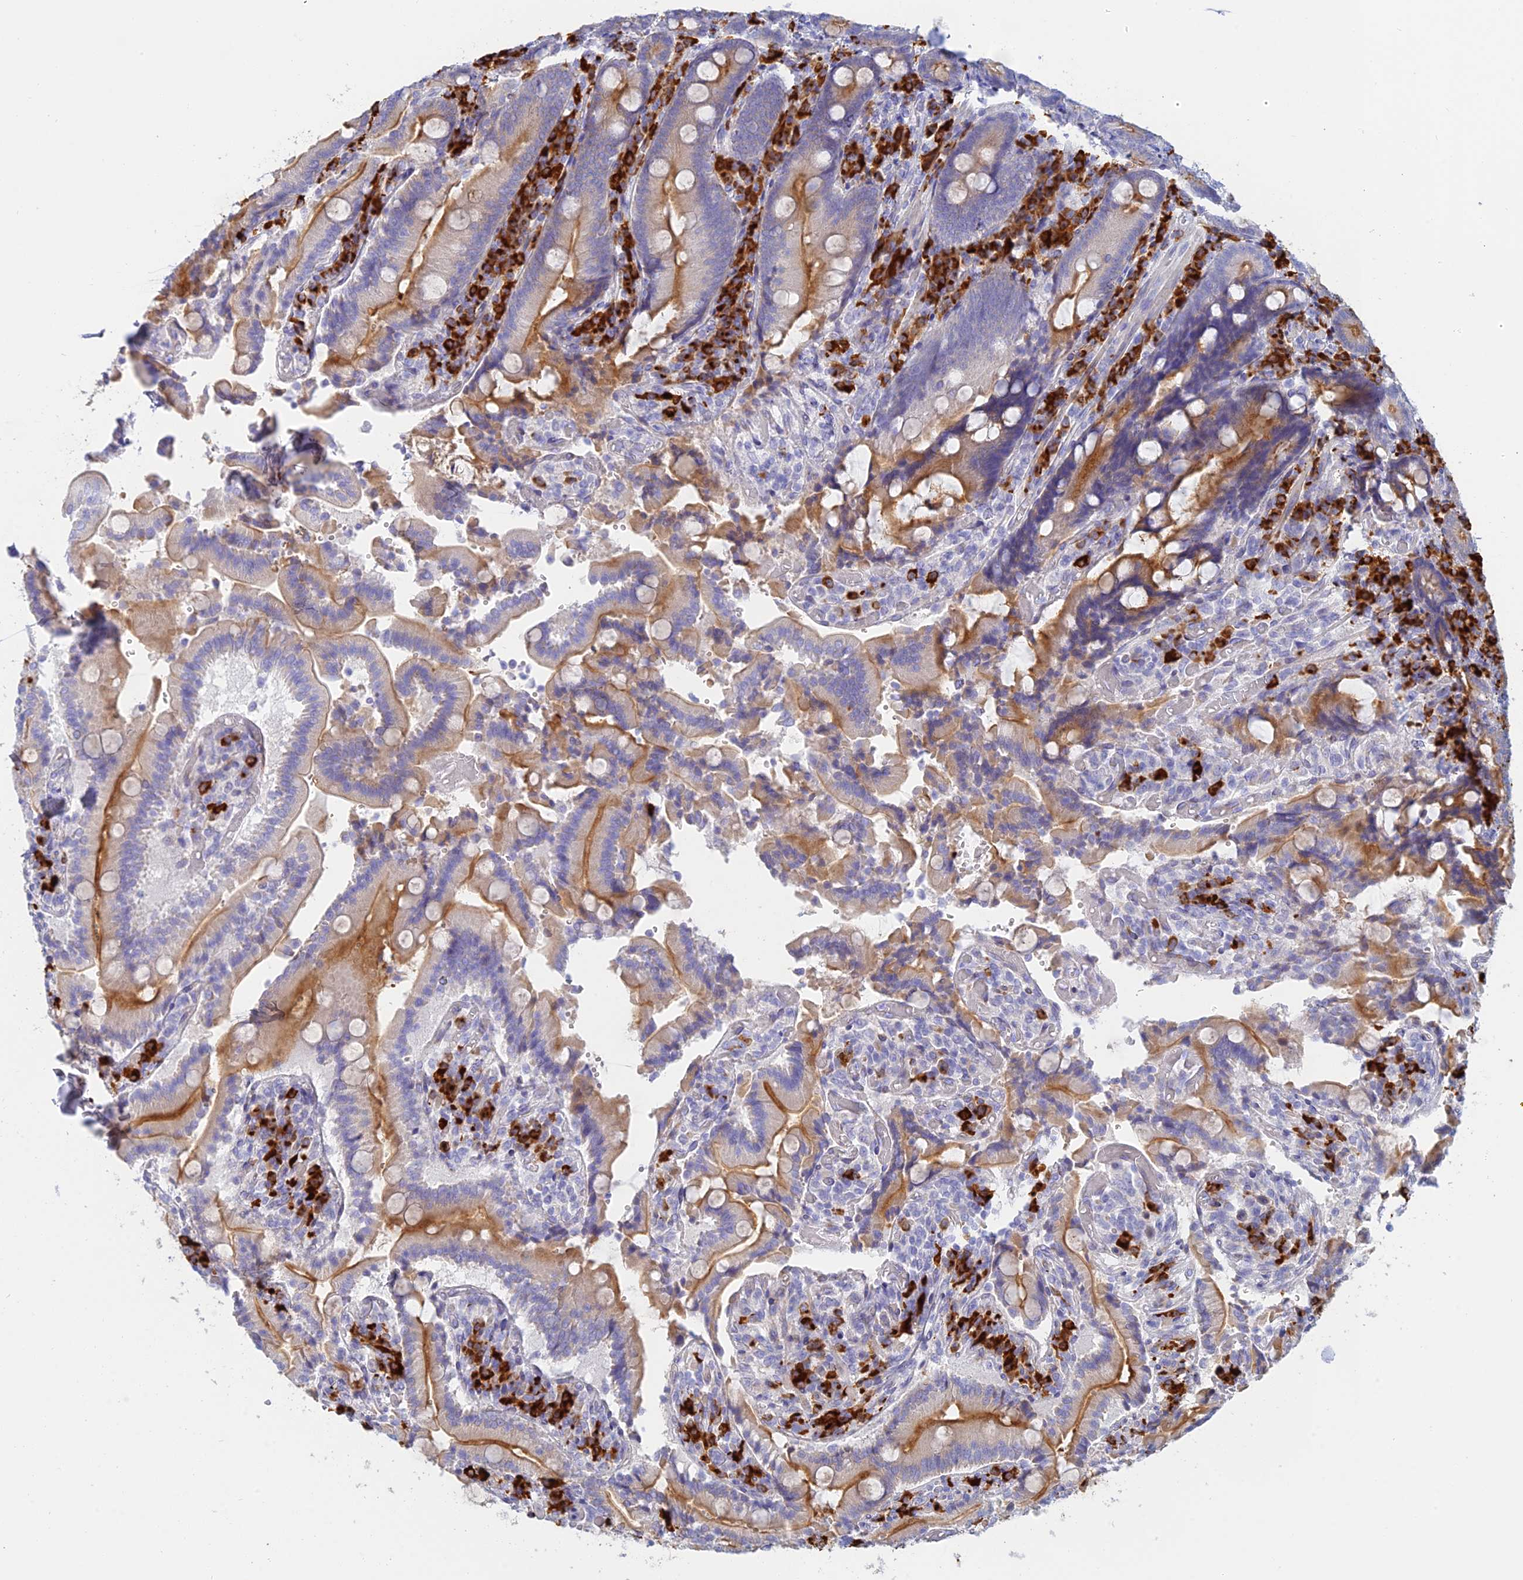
{"staining": {"intensity": "strong", "quantity": ">75%", "location": "cytoplasmic/membranous"}, "tissue": "duodenum", "cell_type": "Glandular cells", "image_type": "normal", "snomed": [{"axis": "morphology", "description": "Normal tissue, NOS"}, {"axis": "topography", "description": "Duodenum"}], "caption": "Normal duodenum displays strong cytoplasmic/membranous expression in approximately >75% of glandular cells, visualized by immunohistochemistry. Immunohistochemistry stains the protein of interest in brown and the nuclei are stained blue.", "gene": "CEP152", "patient": {"sex": "female", "age": 62}}